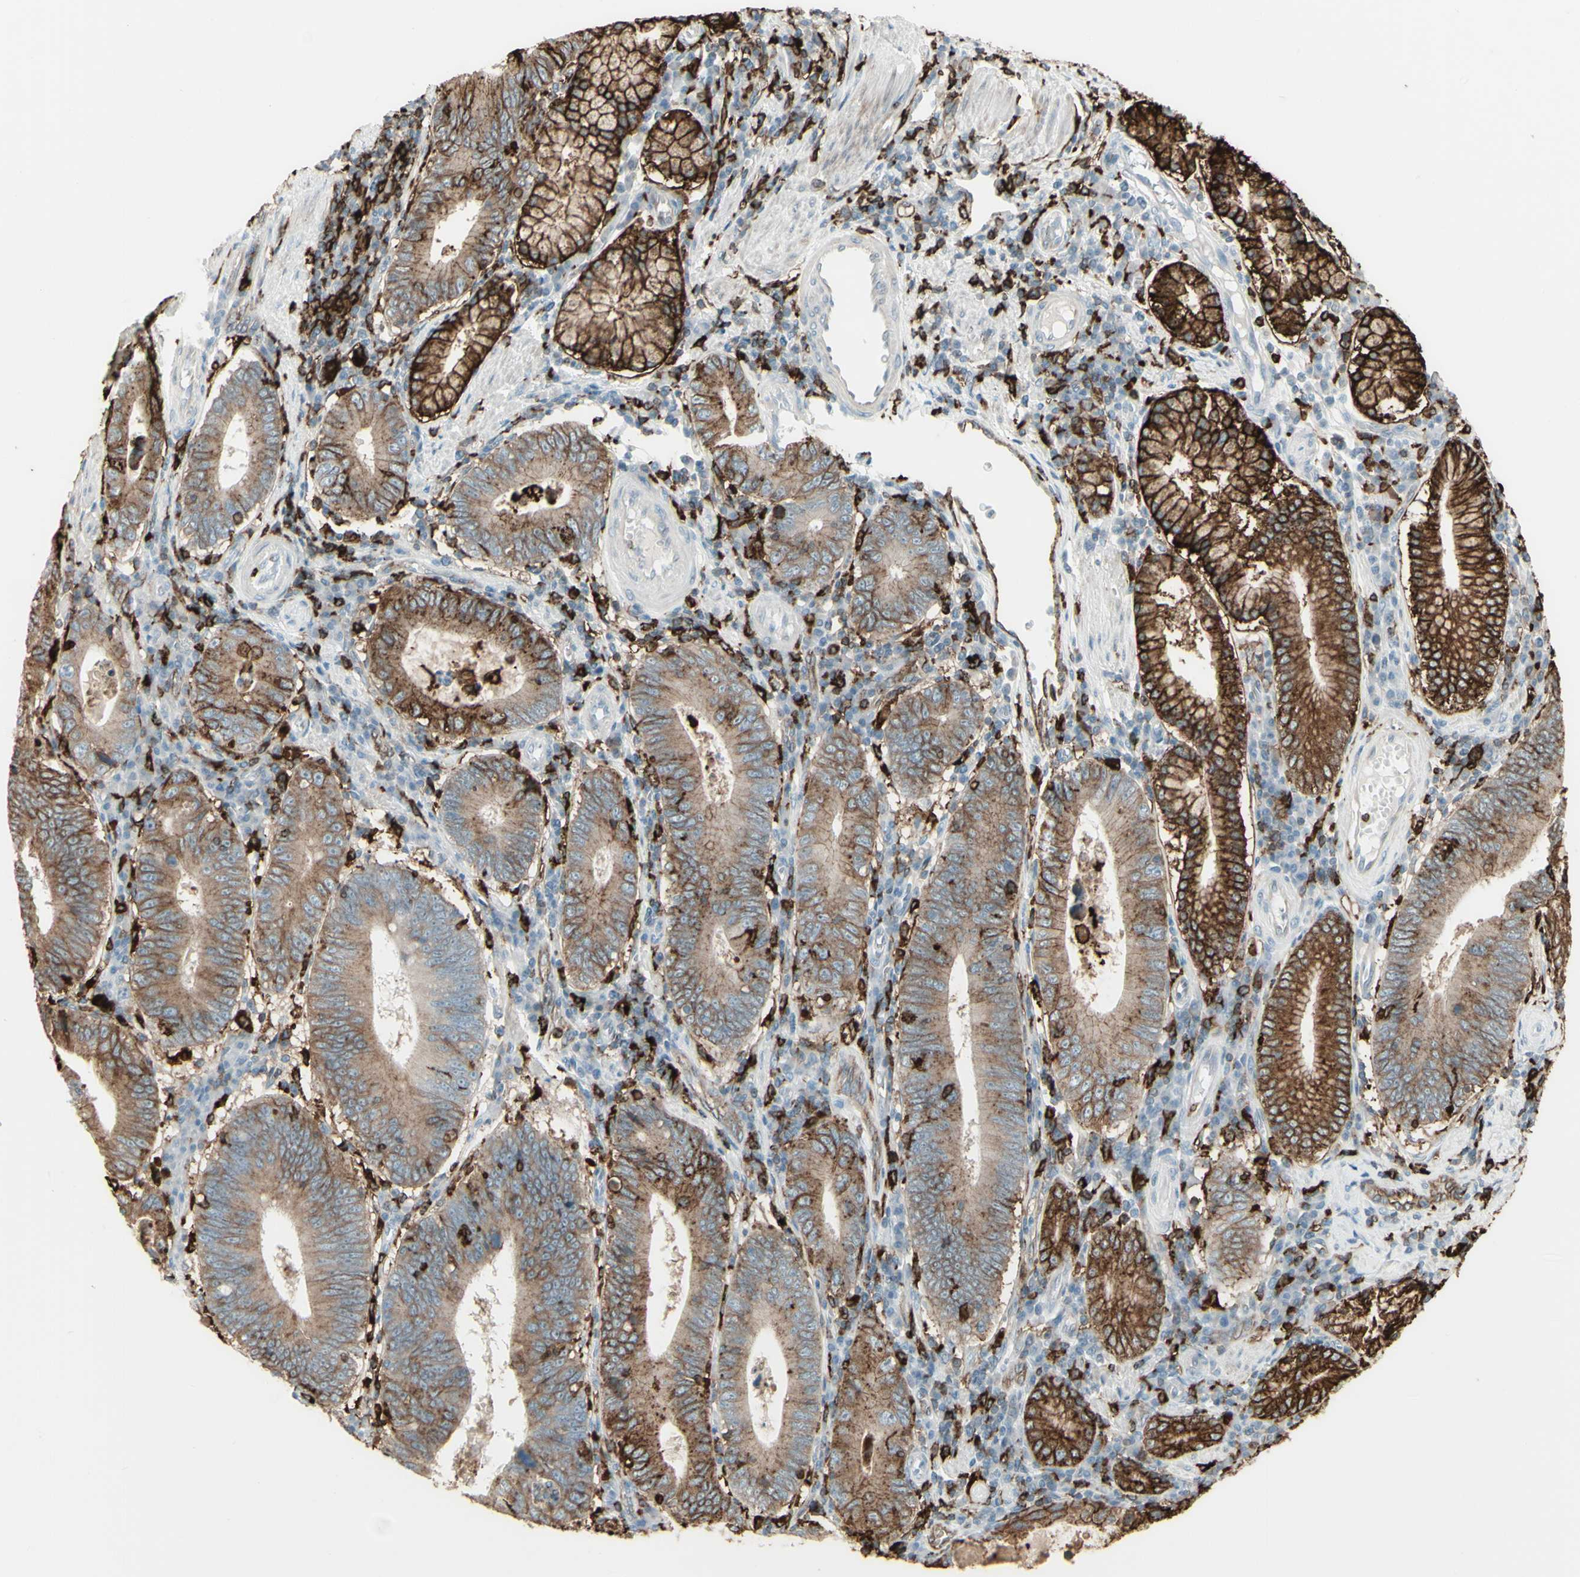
{"staining": {"intensity": "moderate", "quantity": "25%-75%", "location": "cytoplasmic/membranous"}, "tissue": "stomach cancer", "cell_type": "Tumor cells", "image_type": "cancer", "snomed": [{"axis": "morphology", "description": "Adenocarcinoma, NOS"}, {"axis": "topography", "description": "Stomach"}], "caption": "This is a histology image of immunohistochemistry (IHC) staining of stomach adenocarcinoma, which shows moderate expression in the cytoplasmic/membranous of tumor cells.", "gene": "HLA-DPB1", "patient": {"sex": "male", "age": 59}}